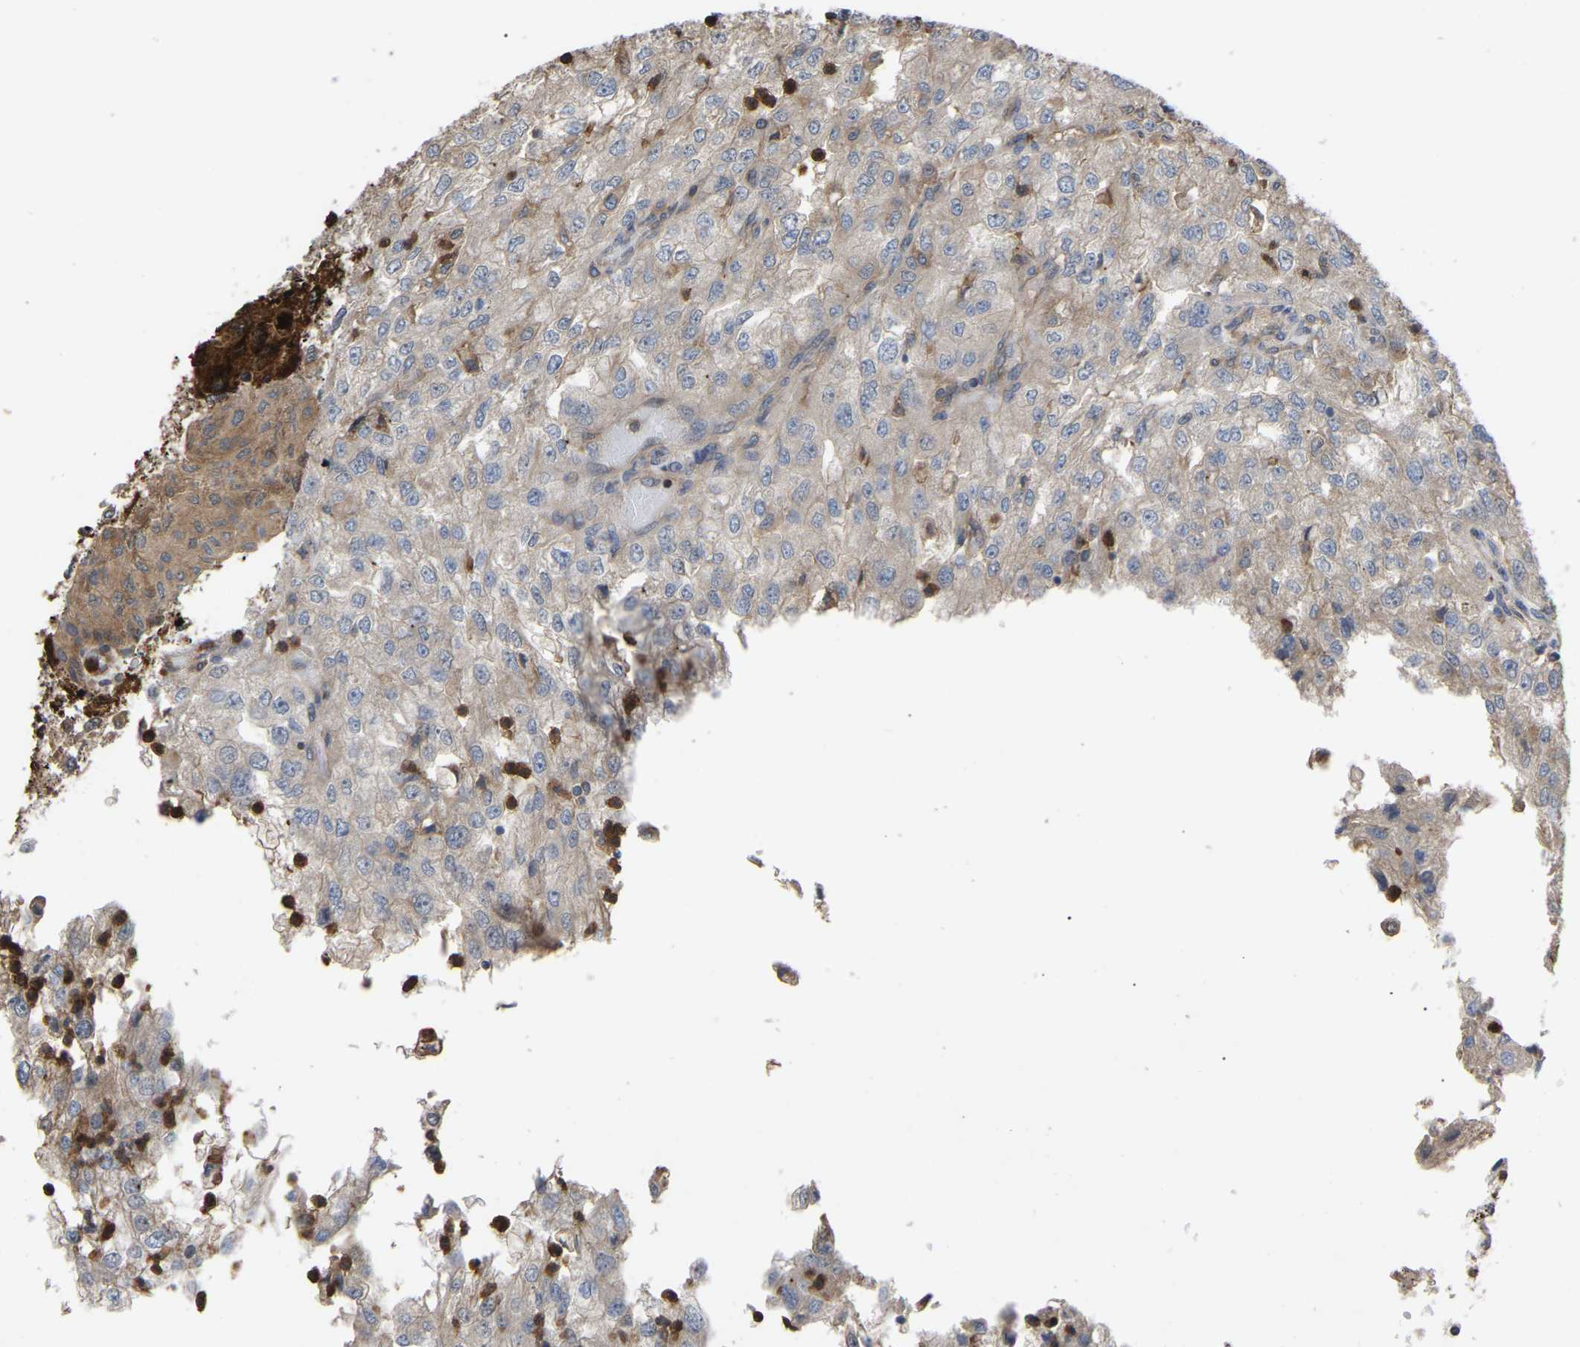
{"staining": {"intensity": "weak", "quantity": "<25%", "location": "cytoplasmic/membranous"}, "tissue": "renal cancer", "cell_type": "Tumor cells", "image_type": "cancer", "snomed": [{"axis": "morphology", "description": "Adenocarcinoma, NOS"}, {"axis": "topography", "description": "Kidney"}], "caption": "The image reveals no significant expression in tumor cells of renal adenocarcinoma.", "gene": "CIT", "patient": {"sex": "female", "age": 54}}